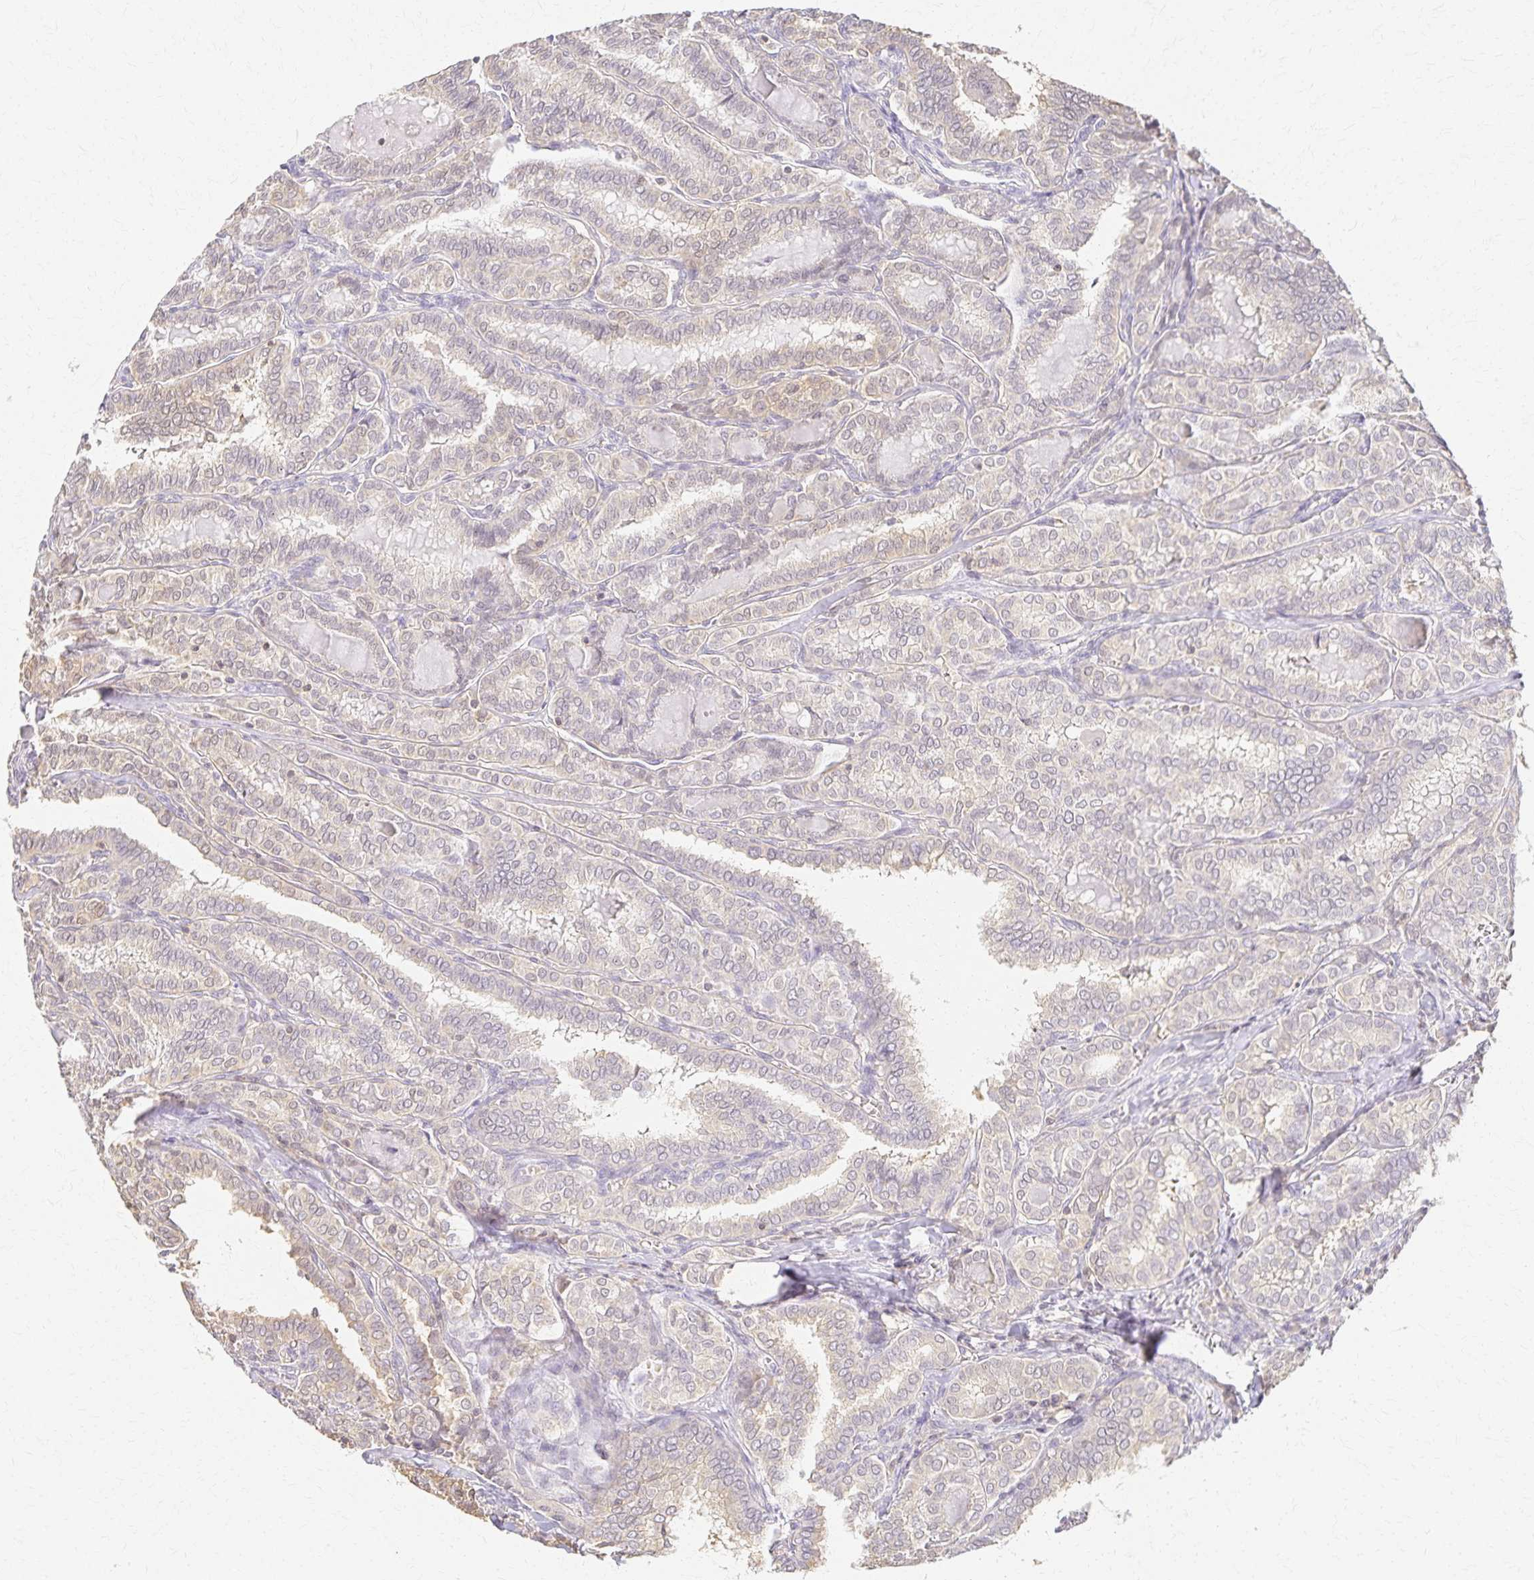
{"staining": {"intensity": "weak", "quantity": "<25%", "location": "cytoplasmic/membranous"}, "tissue": "thyroid cancer", "cell_type": "Tumor cells", "image_type": "cancer", "snomed": [{"axis": "morphology", "description": "Papillary adenocarcinoma, NOS"}, {"axis": "topography", "description": "Thyroid gland"}], "caption": "Immunohistochemistry (IHC) of thyroid cancer (papillary adenocarcinoma) exhibits no expression in tumor cells.", "gene": "AZGP1", "patient": {"sex": "female", "age": 30}}